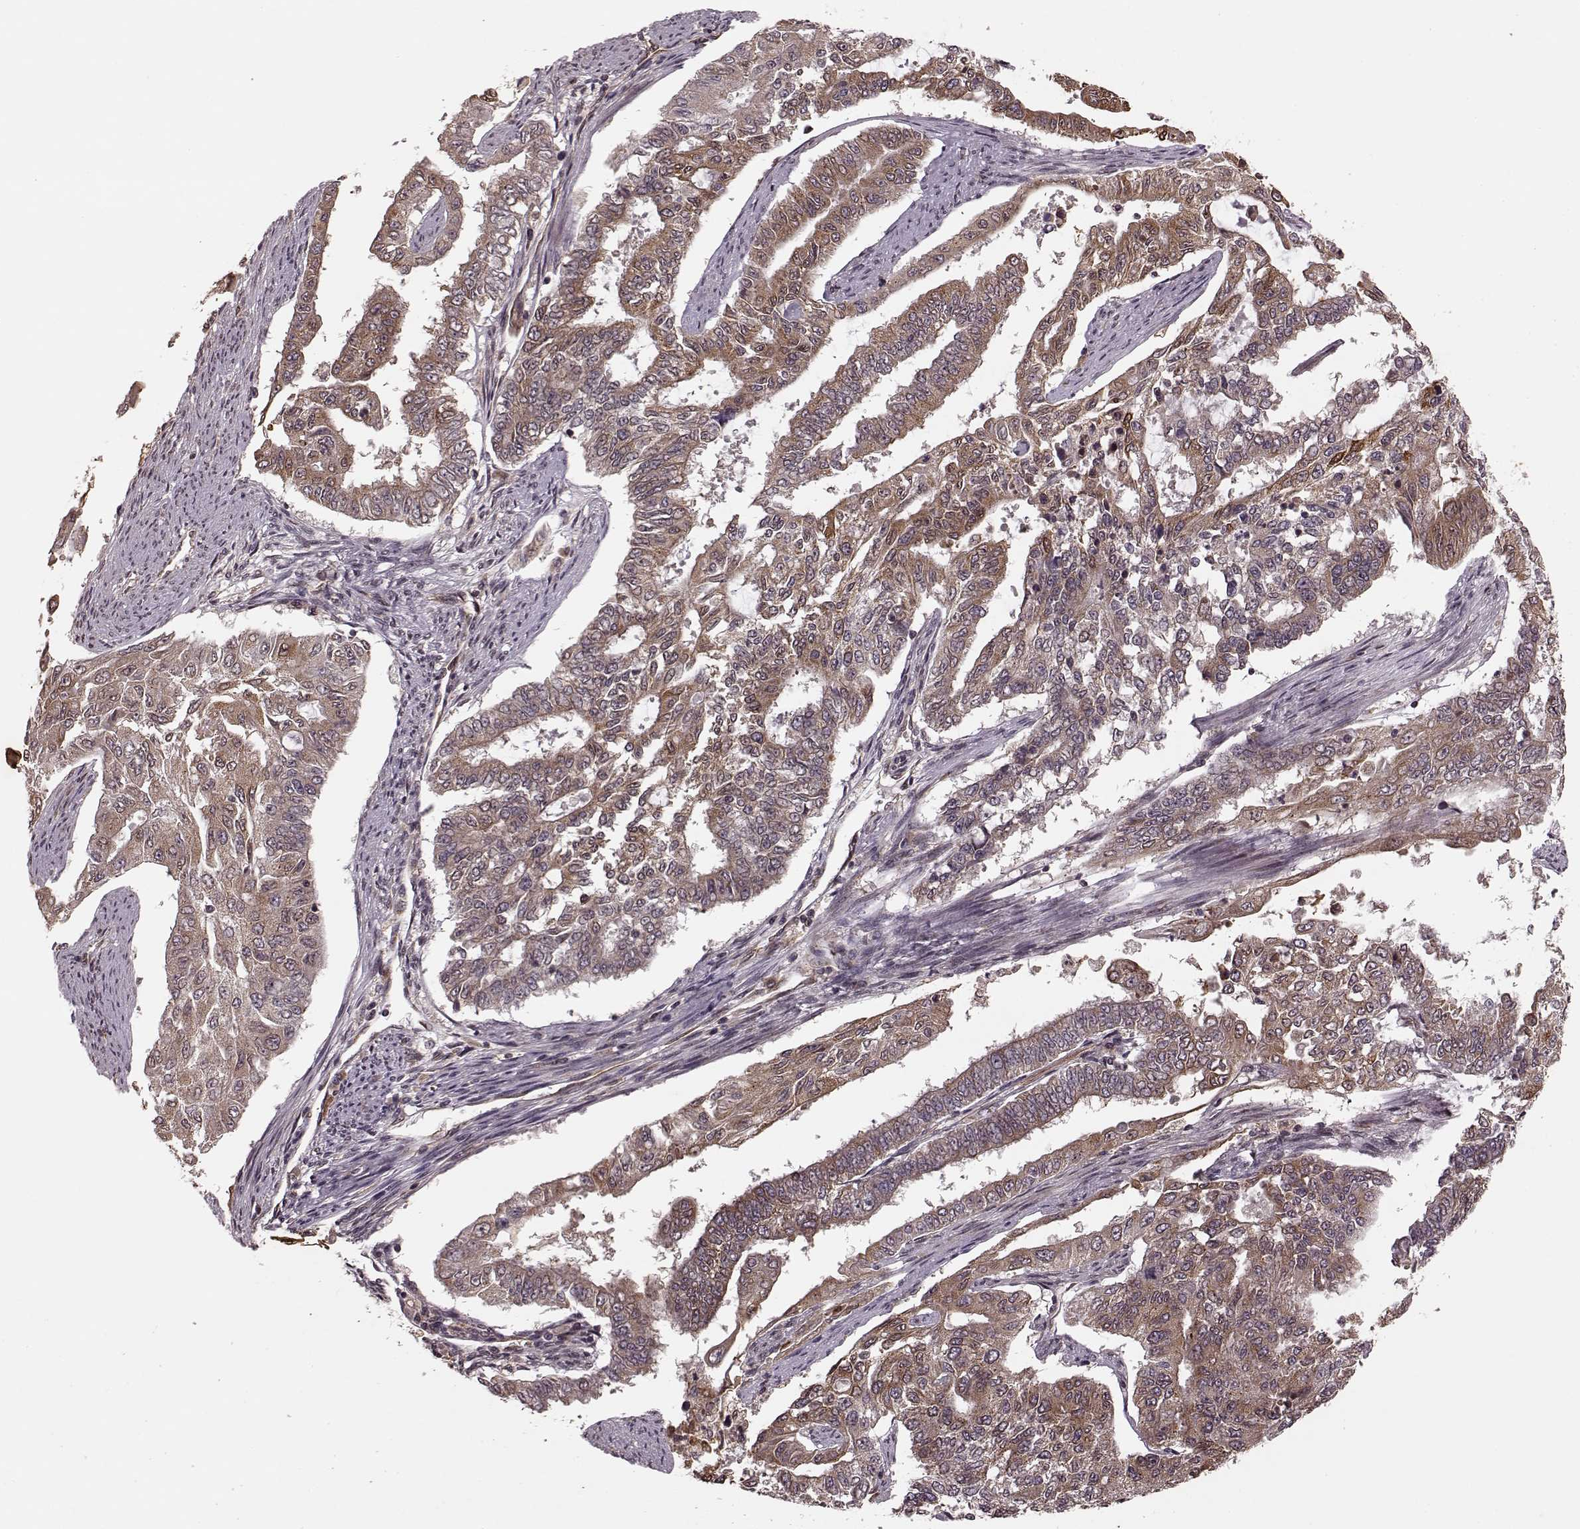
{"staining": {"intensity": "moderate", "quantity": "25%-75%", "location": "cytoplasmic/membranous"}, "tissue": "endometrial cancer", "cell_type": "Tumor cells", "image_type": "cancer", "snomed": [{"axis": "morphology", "description": "Adenocarcinoma, NOS"}, {"axis": "topography", "description": "Uterus"}], "caption": "Protein expression analysis of adenocarcinoma (endometrial) displays moderate cytoplasmic/membranous staining in about 25%-75% of tumor cells.", "gene": "YIPF5", "patient": {"sex": "female", "age": 59}}